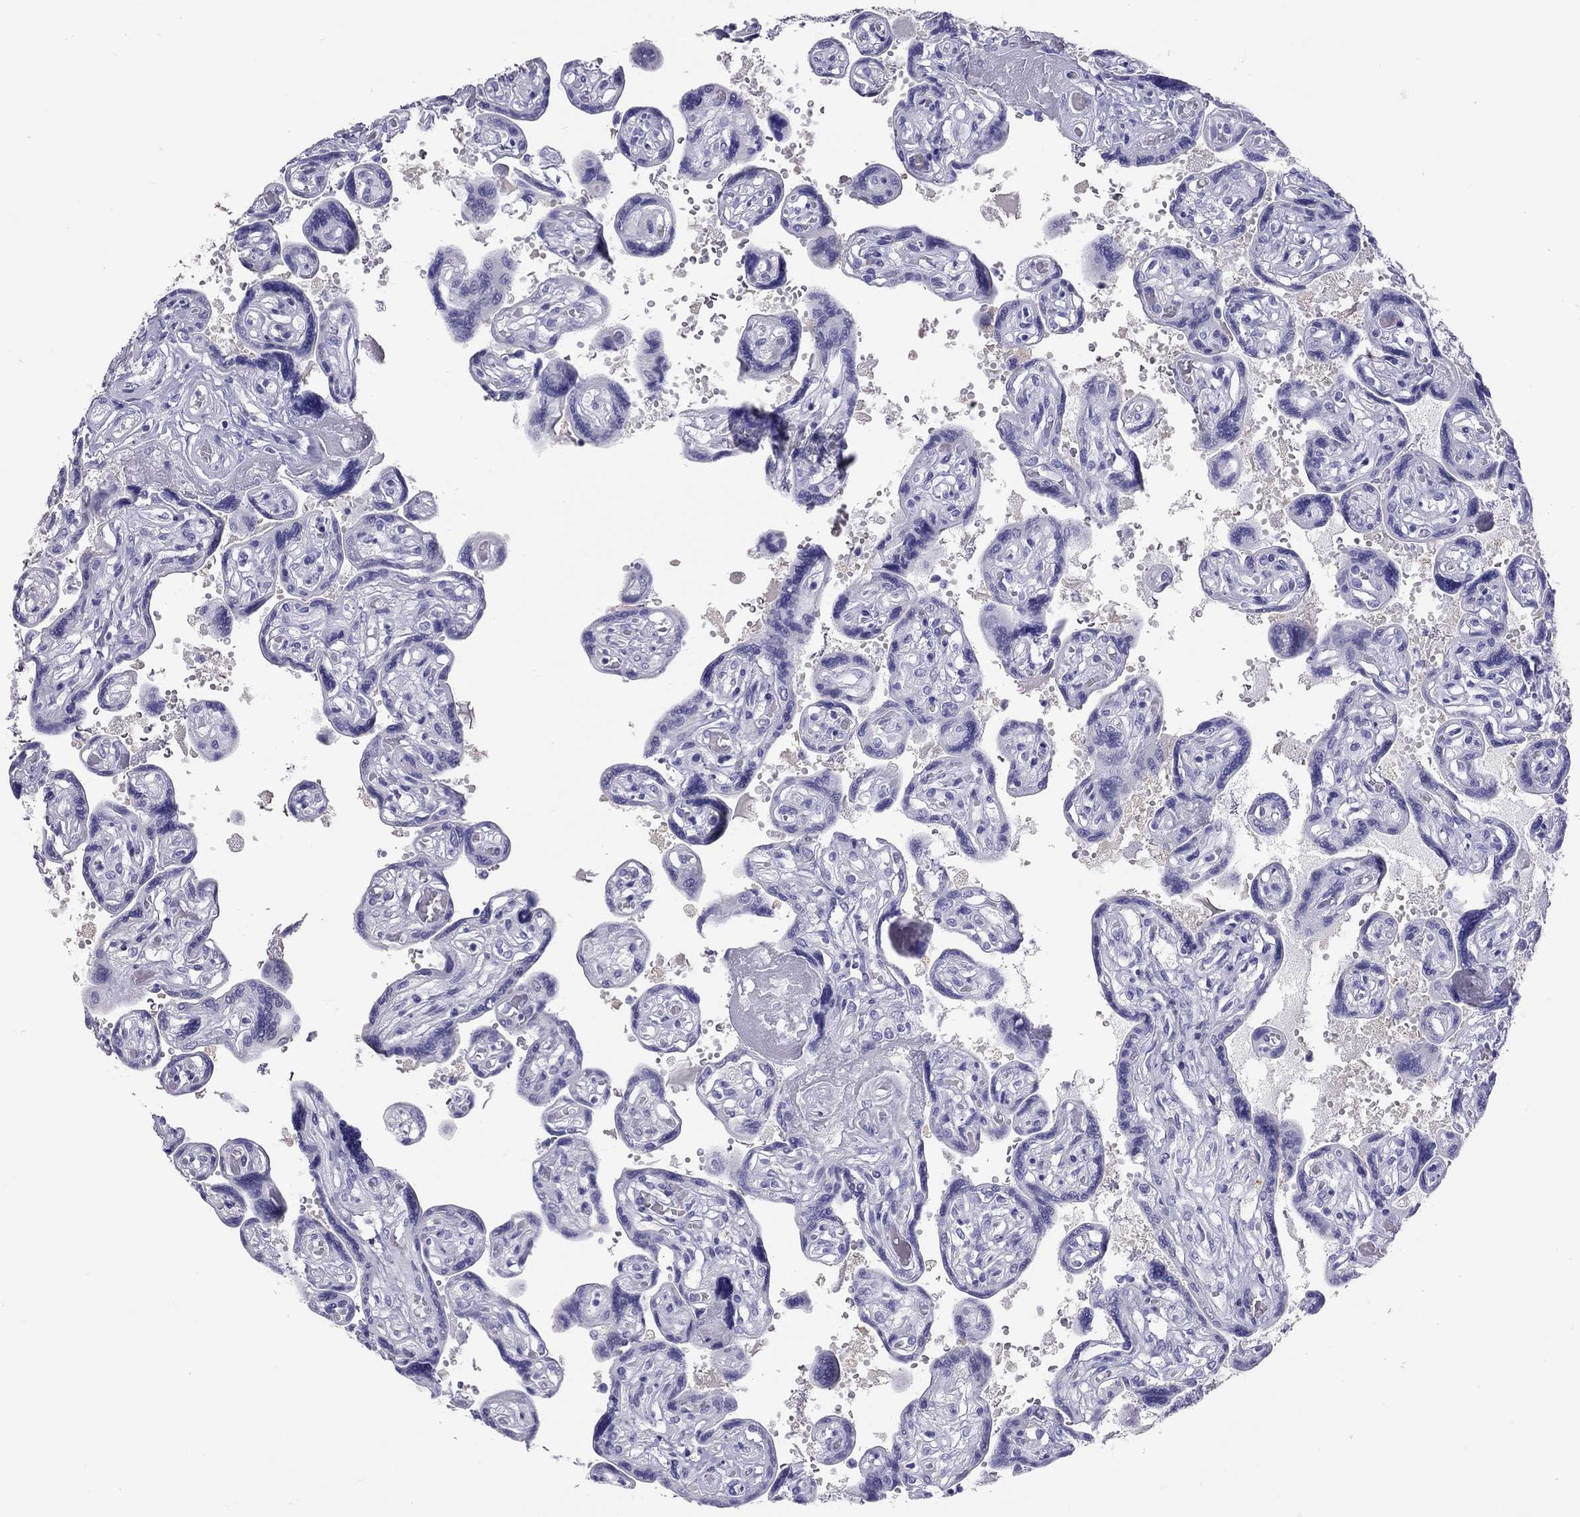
{"staining": {"intensity": "negative", "quantity": "none", "location": "none"}, "tissue": "placenta", "cell_type": "Decidual cells", "image_type": "normal", "snomed": [{"axis": "morphology", "description": "Normal tissue, NOS"}, {"axis": "topography", "description": "Placenta"}], "caption": "Decidual cells show no significant protein positivity in benign placenta. (DAB immunohistochemistry visualized using brightfield microscopy, high magnification).", "gene": "PSMB11", "patient": {"sex": "female", "age": 32}}